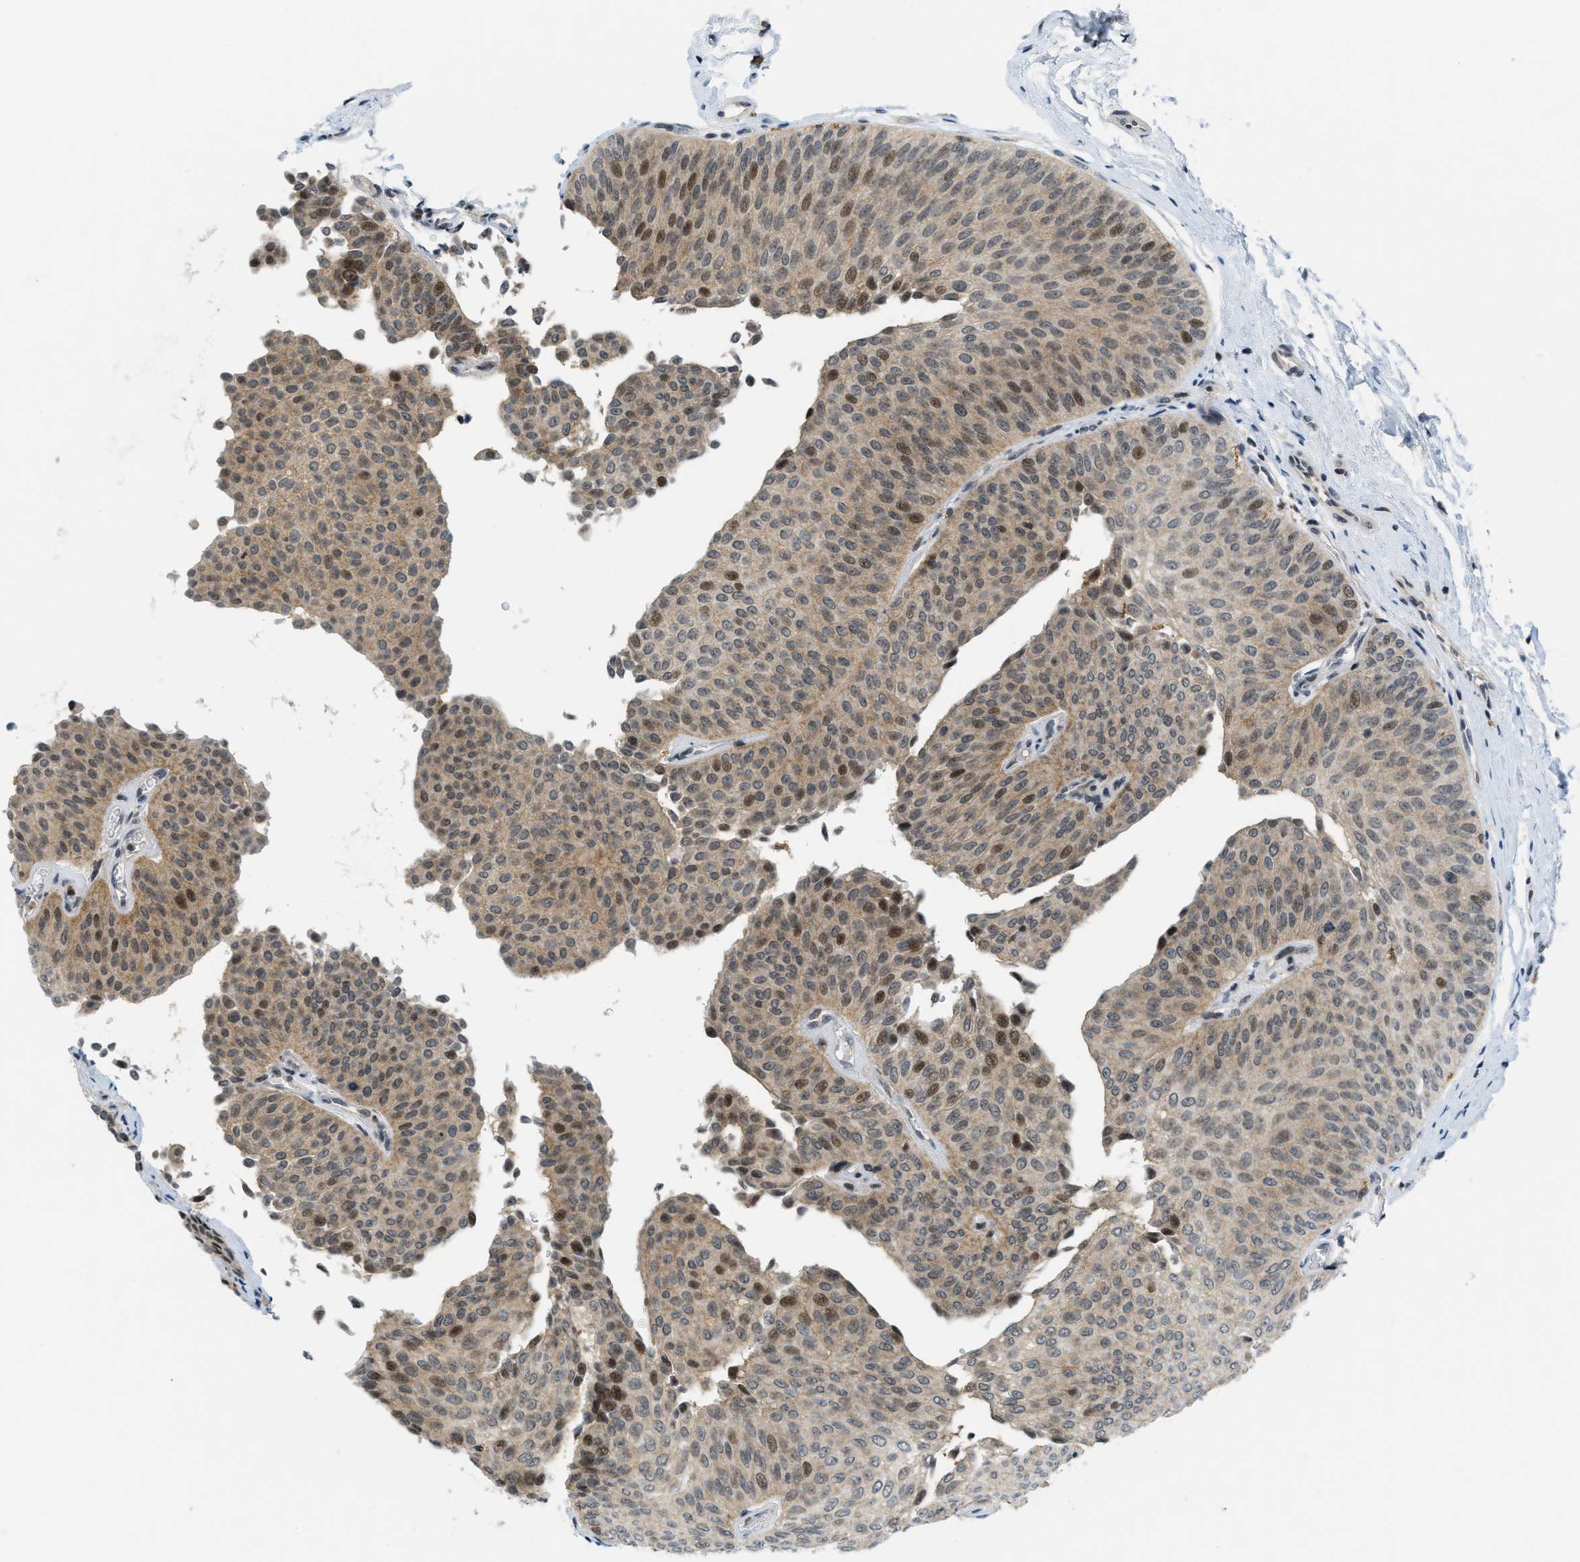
{"staining": {"intensity": "moderate", "quantity": "25%-75%", "location": "cytoplasmic/membranous,nuclear"}, "tissue": "urothelial cancer", "cell_type": "Tumor cells", "image_type": "cancer", "snomed": [{"axis": "morphology", "description": "Urothelial carcinoma, Low grade"}, {"axis": "topography", "description": "Urinary bladder"}], "caption": "Immunohistochemistry of human urothelial carcinoma (low-grade) demonstrates medium levels of moderate cytoplasmic/membranous and nuclear expression in about 25%-75% of tumor cells. Immunohistochemistry stains the protein in brown and the nuclei are stained blue.", "gene": "ING1", "patient": {"sex": "female", "age": 60}}